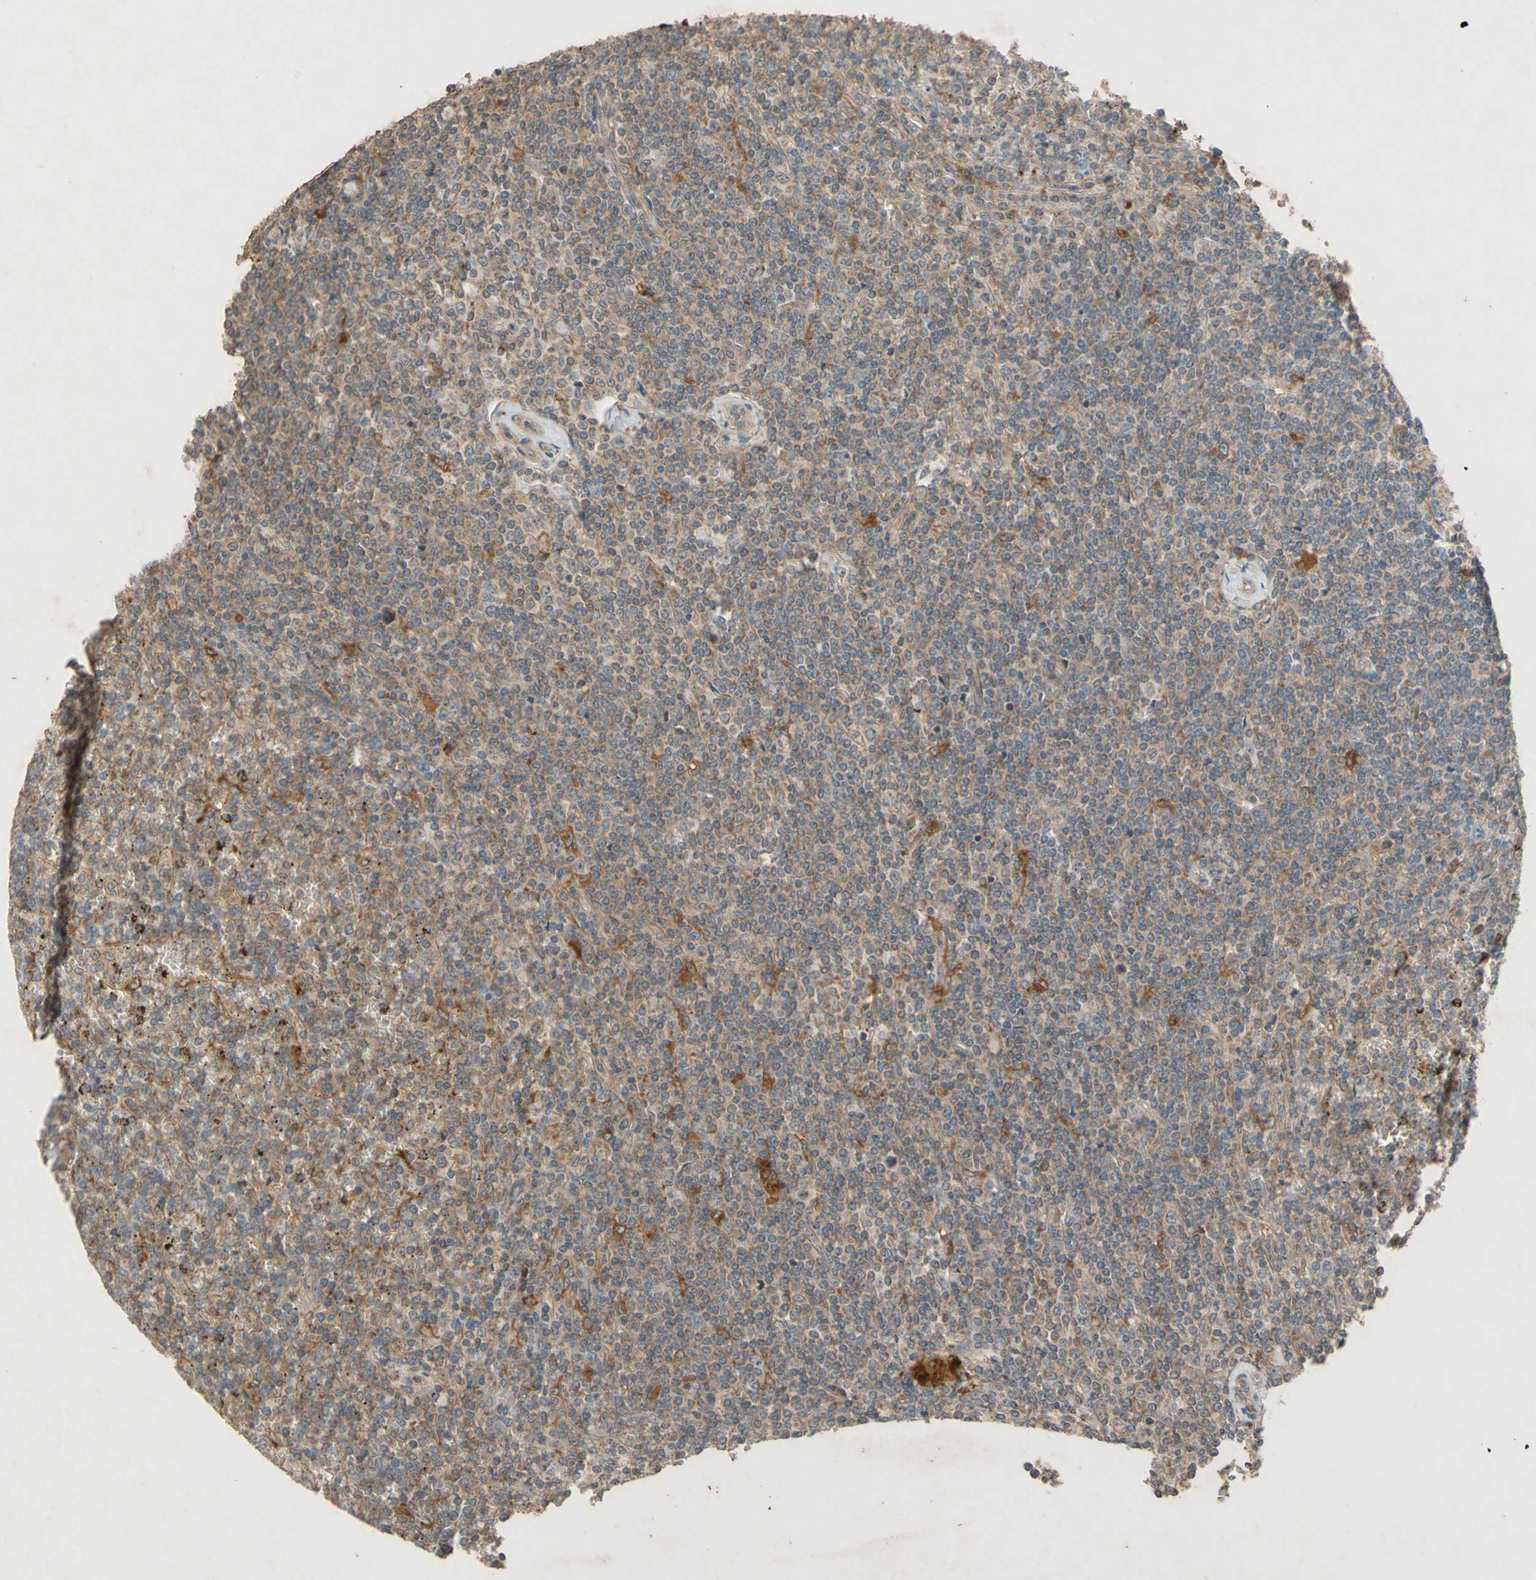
{"staining": {"intensity": "weak", "quantity": "25%-75%", "location": "cytoplasmic/membranous"}, "tissue": "lymphoma", "cell_type": "Tumor cells", "image_type": "cancer", "snomed": [{"axis": "morphology", "description": "Malignant lymphoma, non-Hodgkin's type, Low grade"}, {"axis": "topography", "description": "Spleen"}], "caption": "There is low levels of weak cytoplasmic/membranous staining in tumor cells of low-grade malignant lymphoma, non-Hodgkin's type, as demonstrated by immunohistochemical staining (brown color).", "gene": "ATP6V1F", "patient": {"sex": "female", "age": 19}}